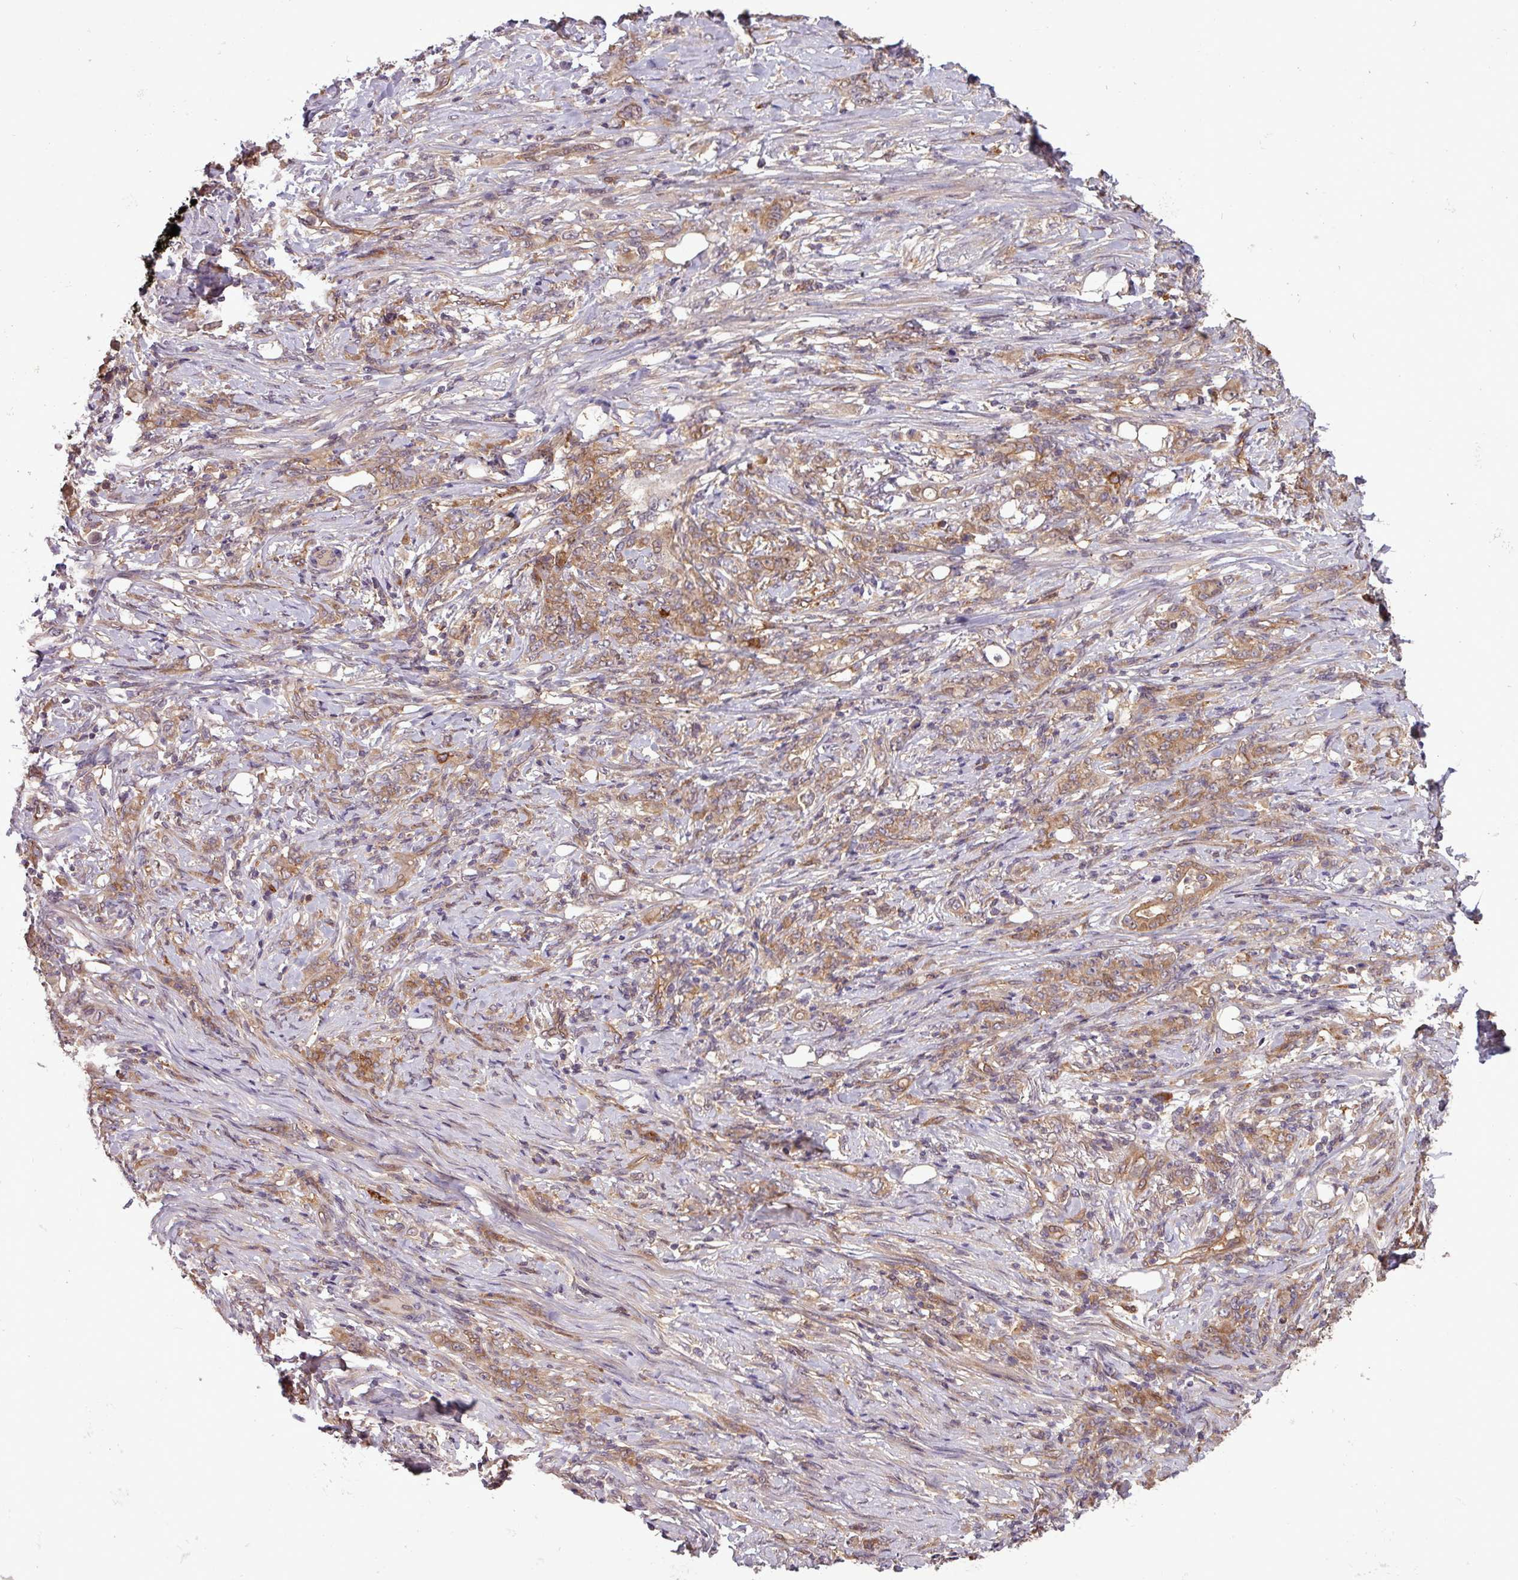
{"staining": {"intensity": "moderate", "quantity": ">75%", "location": "cytoplasmic/membranous"}, "tissue": "stomach cancer", "cell_type": "Tumor cells", "image_type": "cancer", "snomed": [{"axis": "morphology", "description": "Adenocarcinoma, NOS"}, {"axis": "topography", "description": "Stomach"}], "caption": "A medium amount of moderate cytoplasmic/membranous expression is seen in about >75% of tumor cells in stomach cancer tissue.", "gene": "SIRPB2", "patient": {"sex": "female", "age": 79}}